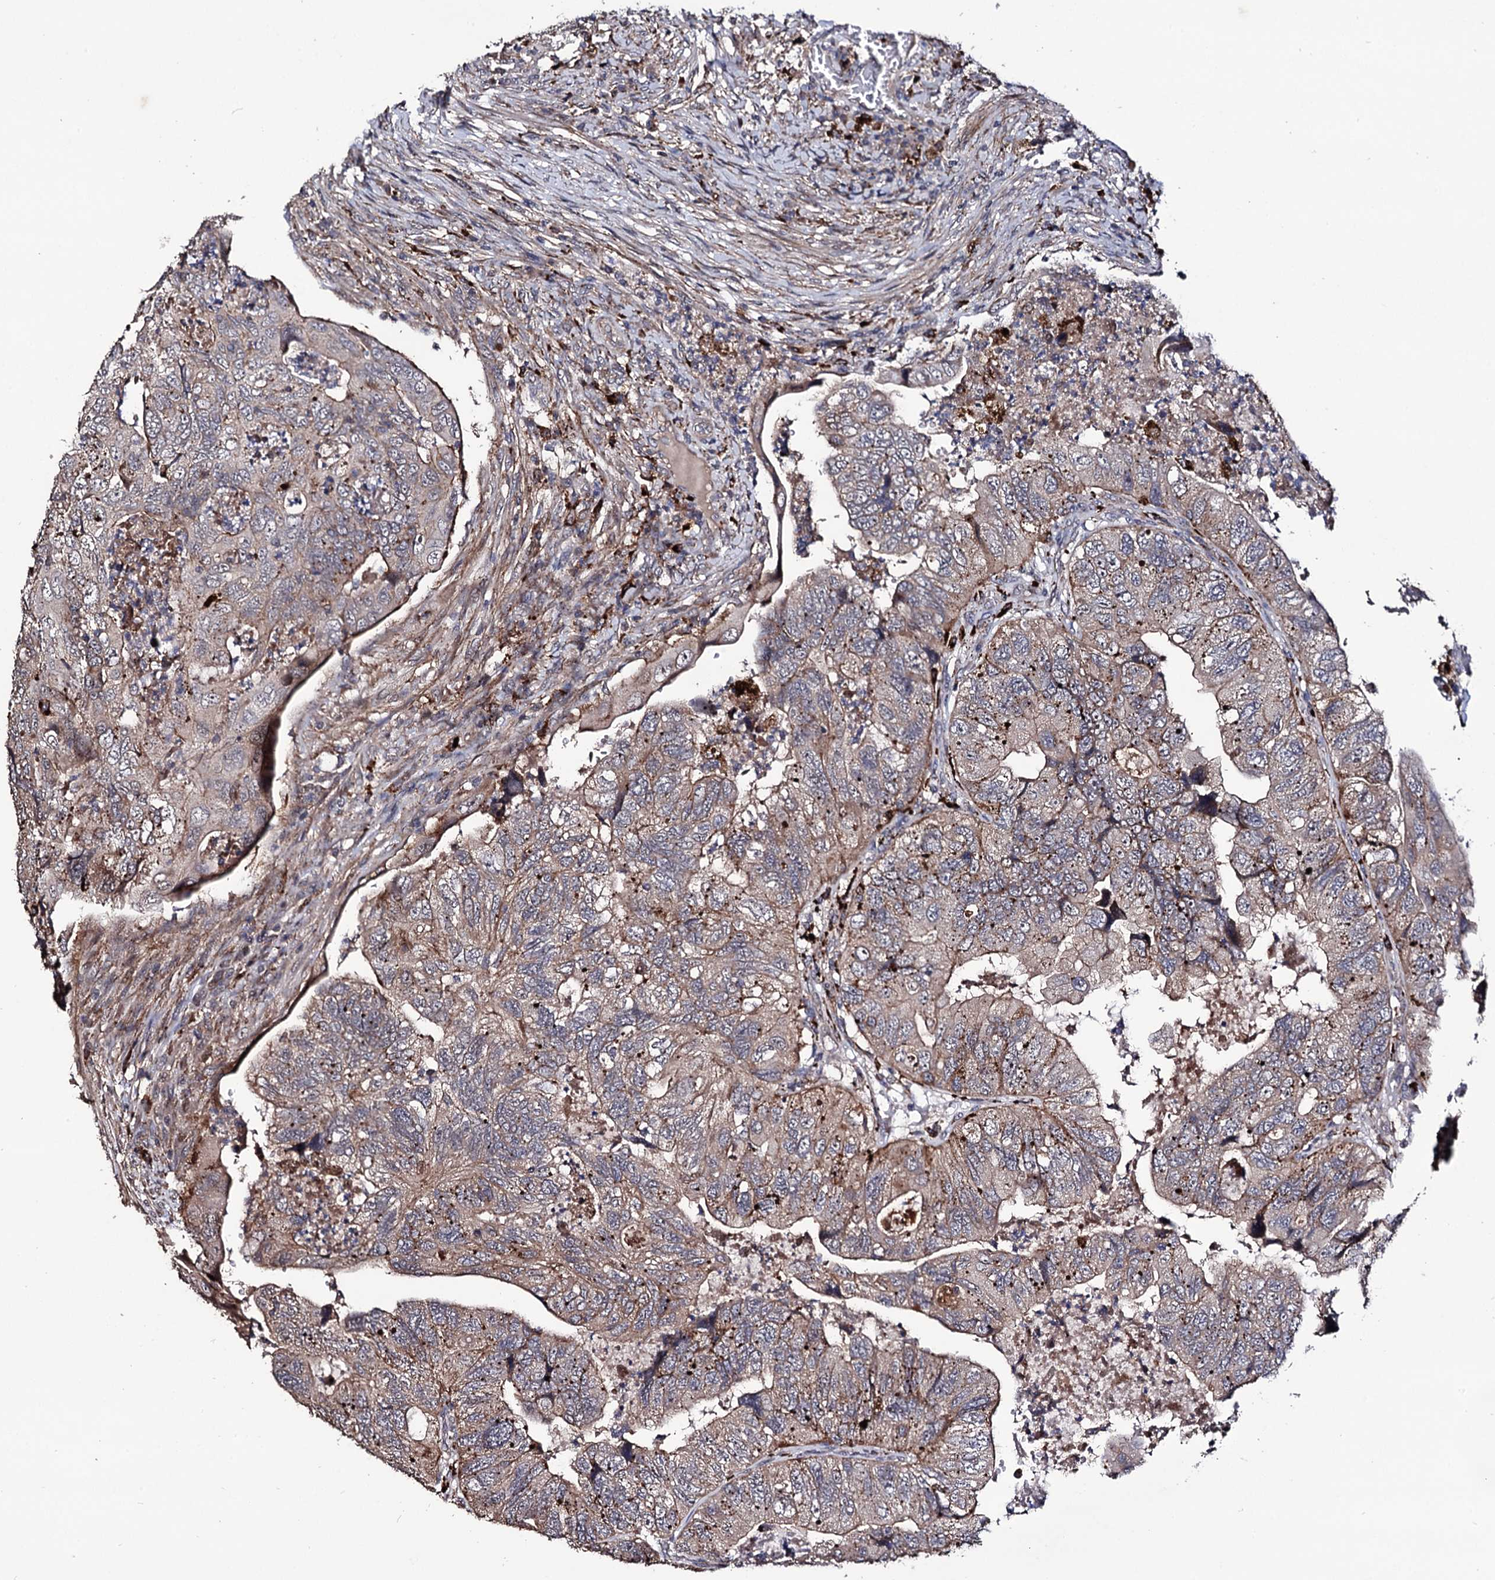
{"staining": {"intensity": "moderate", "quantity": "<25%", "location": "cytoplasmic/membranous"}, "tissue": "colorectal cancer", "cell_type": "Tumor cells", "image_type": "cancer", "snomed": [{"axis": "morphology", "description": "Adenocarcinoma, NOS"}, {"axis": "topography", "description": "Rectum"}], "caption": "Colorectal adenocarcinoma stained with DAB (3,3'-diaminobenzidine) immunohistochemistry displays low levels of moderate cytoplasmic/membranous staining in about <25% of tumor cells.", "gene": "MICAL2", "patient": {"sex": "male", "age": 63}}